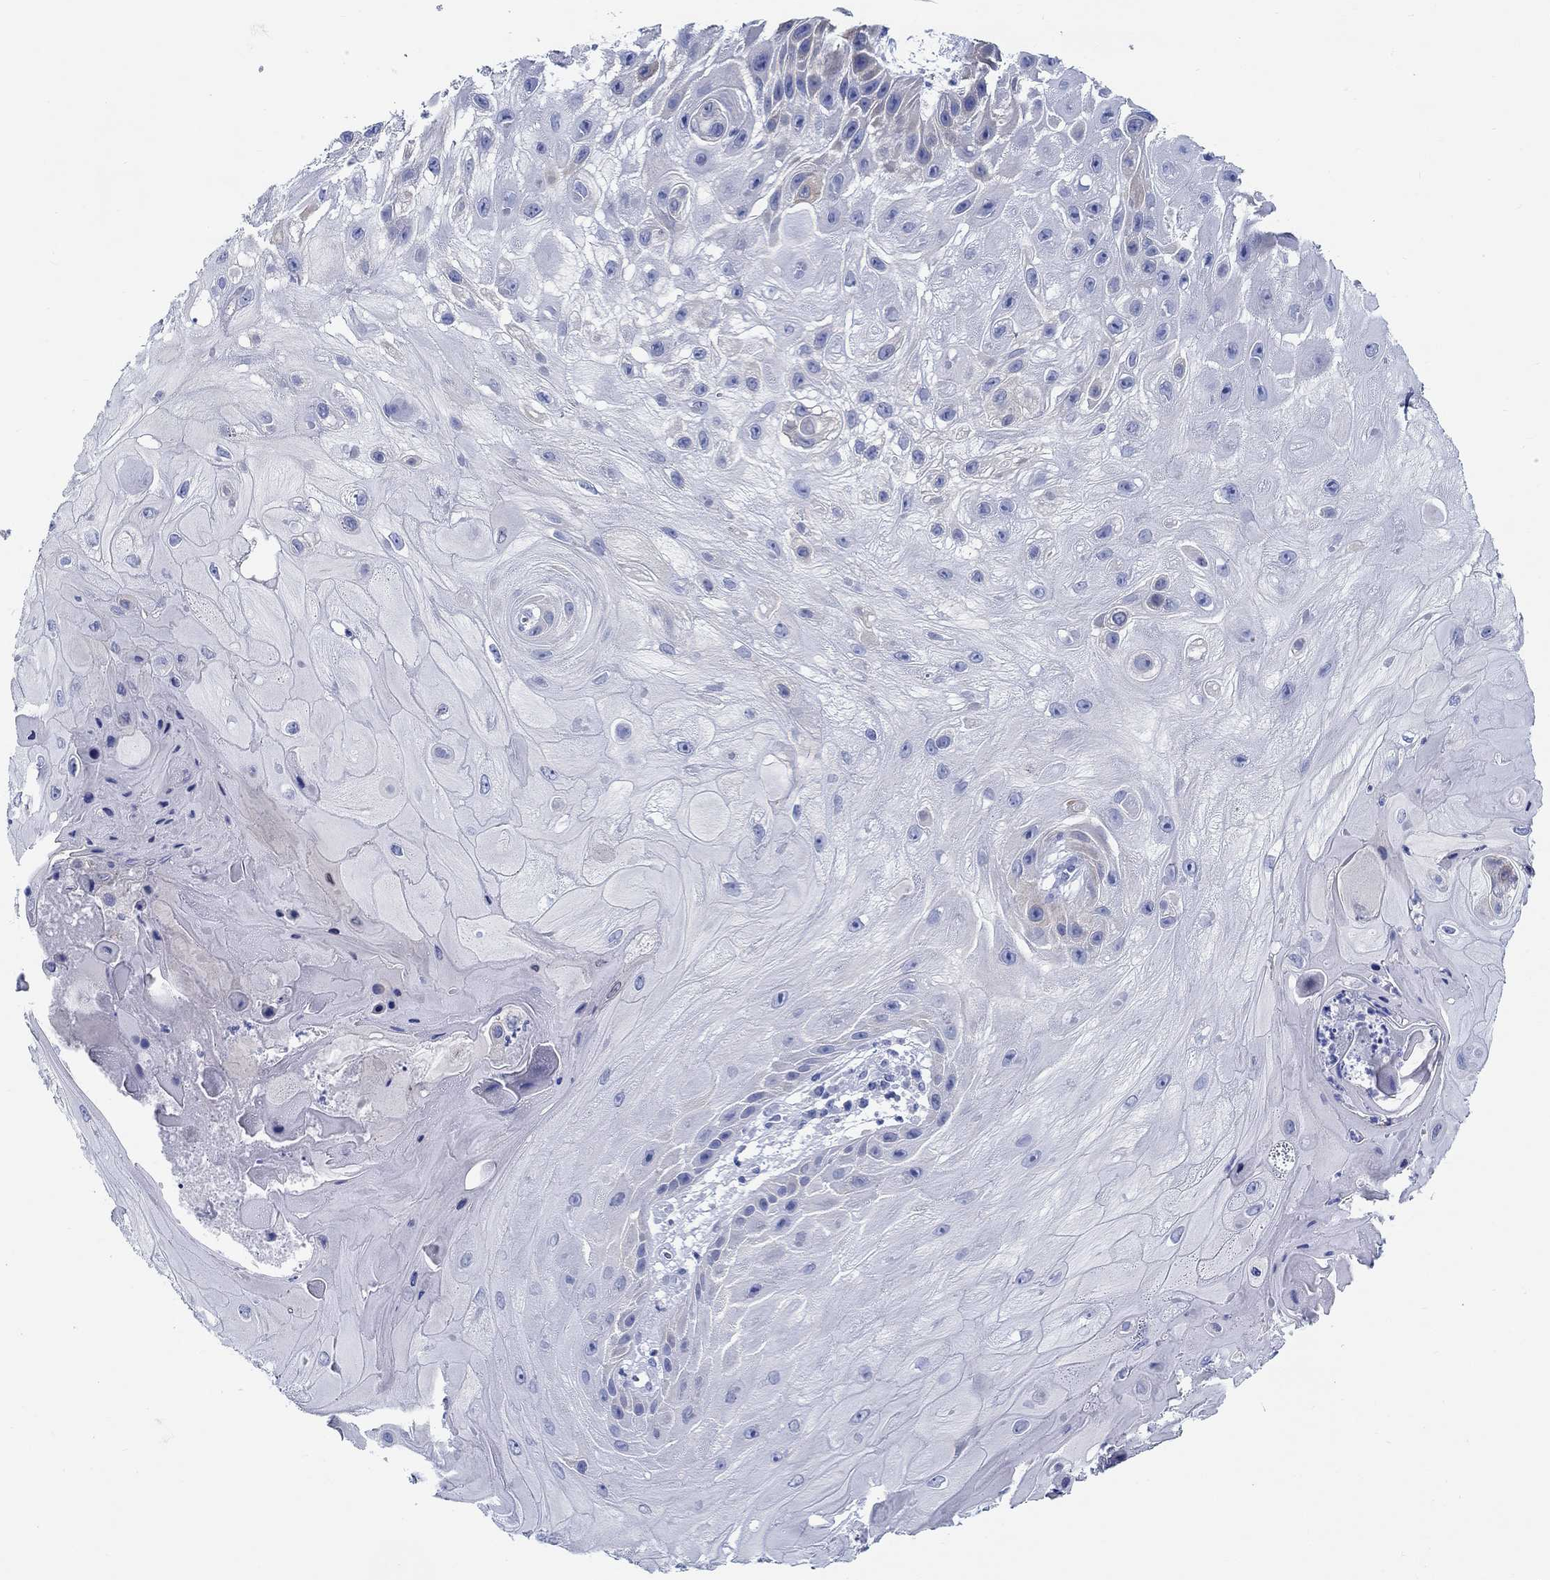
{"staining": {"intensity": "negative", "quantity": "none", "location": "none"}, "tissue": "skin cancer", "cell_type": "Tumor cells", "image_type": "cancer", "snomed": [{"axis": "morphology", "description": "Normal tissue, NOS"}, {"axis": "morphology", "description": "Squamous cell carcinoma, NOS"}, {"axis": "topography", "description": "Skin"}], "caption": "Immunohistochemical staining of skin squamous cell carcinoma reveals no significant expression in tumor cells.", "gene": "FBXO2", "patient": {"sex": "male", "age": 79}}